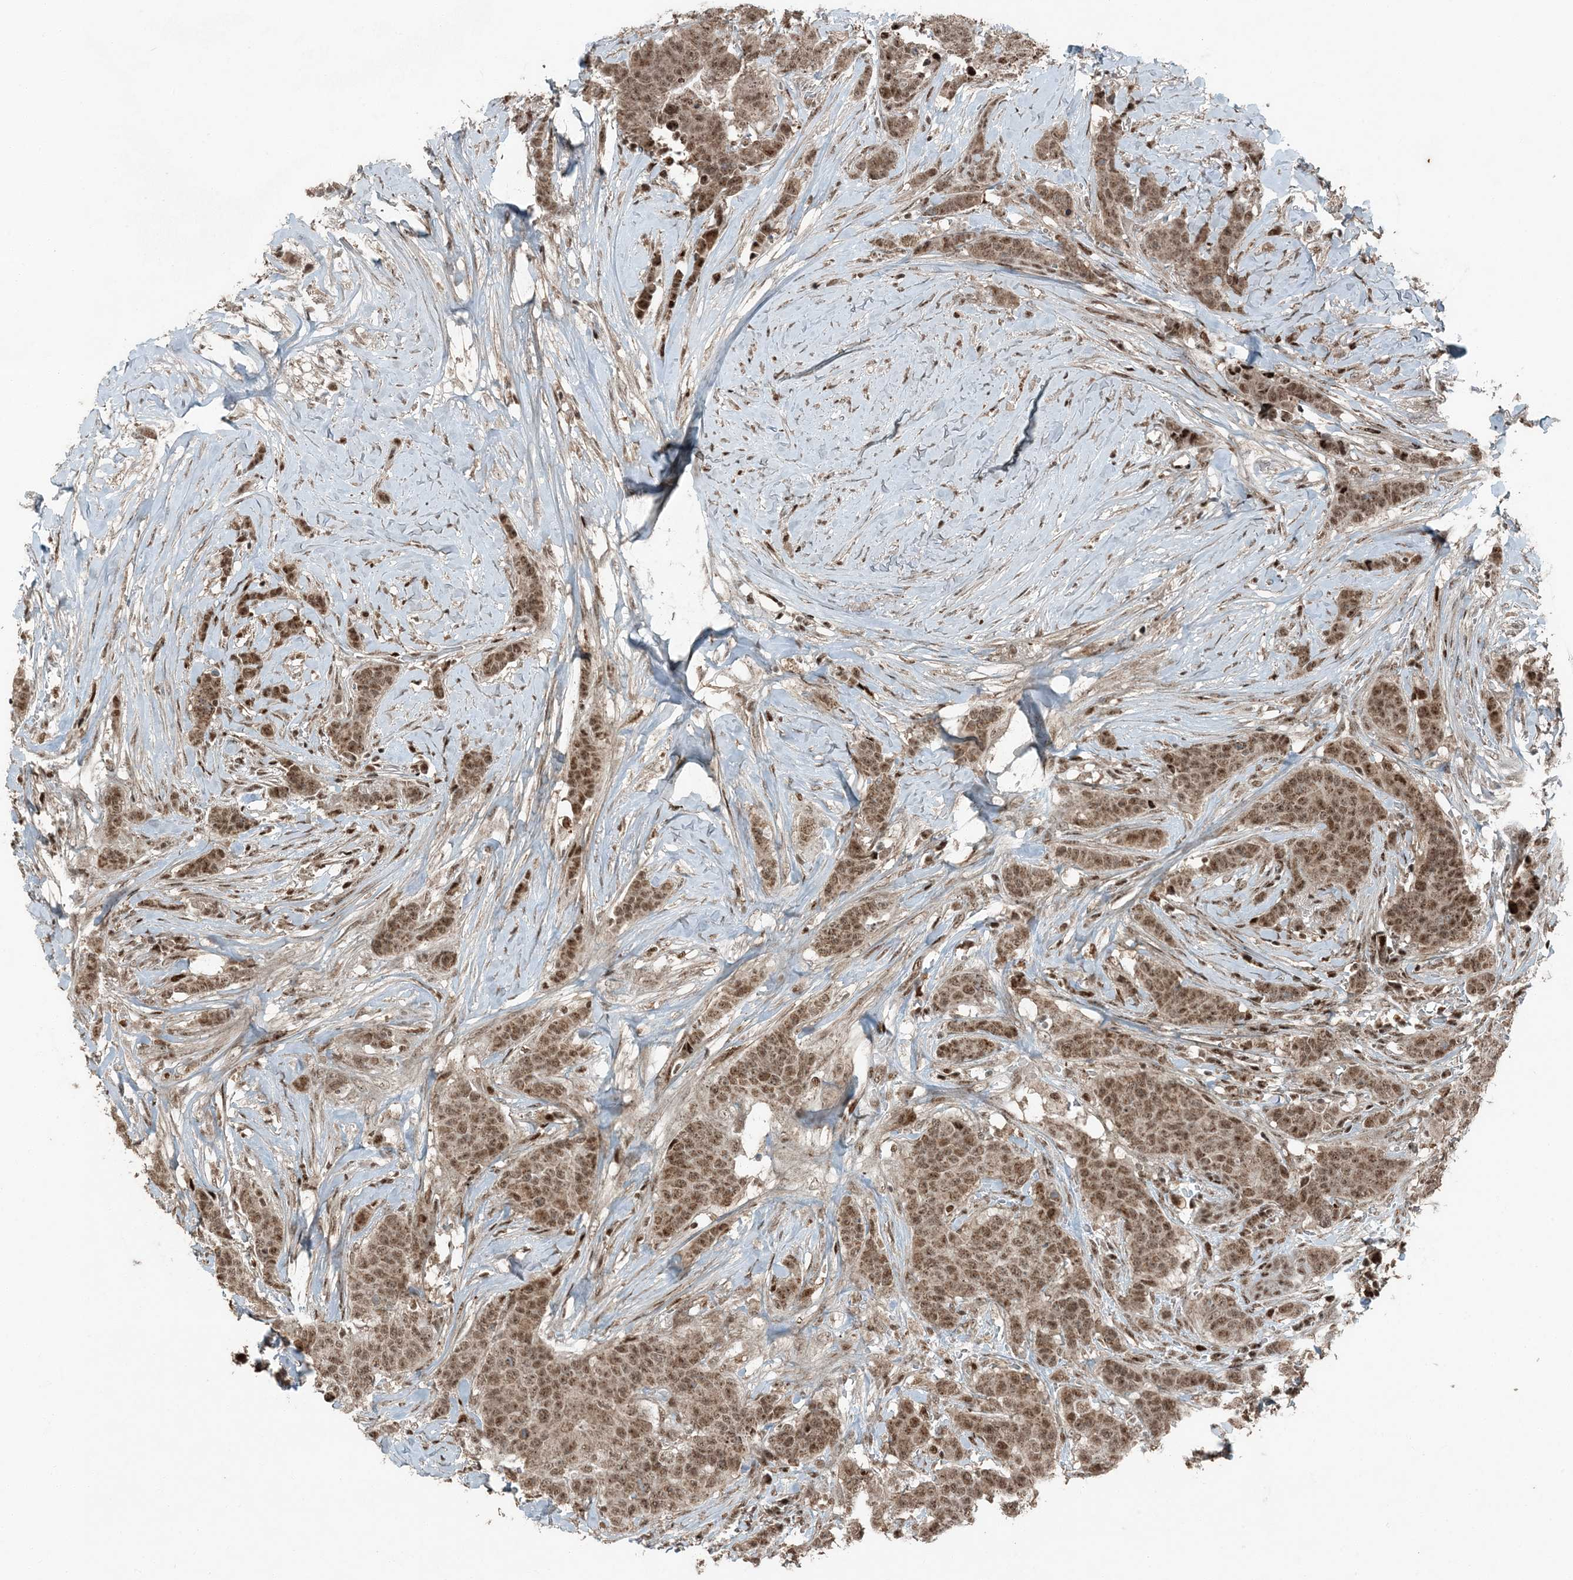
{"staining": {"intensity": "moderate", "quantity": ">75%", "location": "nuclear"}, "tissue": "breast cancer", "cell_type": "Tumor cells", "image_type": "cancer", "snomed": [{"axis": "morphology", "description": "Duct carcinoma"}, {"axis": "topography", "description": "Breast"}], "caption": "A high-resolution photomicrograph shows IHC staining of intraductal carcinoma (breast), which shows moderate nuclear positivity in about >75% of tumor cells.", "gene": "TADA2B", "patient": {"sex": "female", "age": 40}}